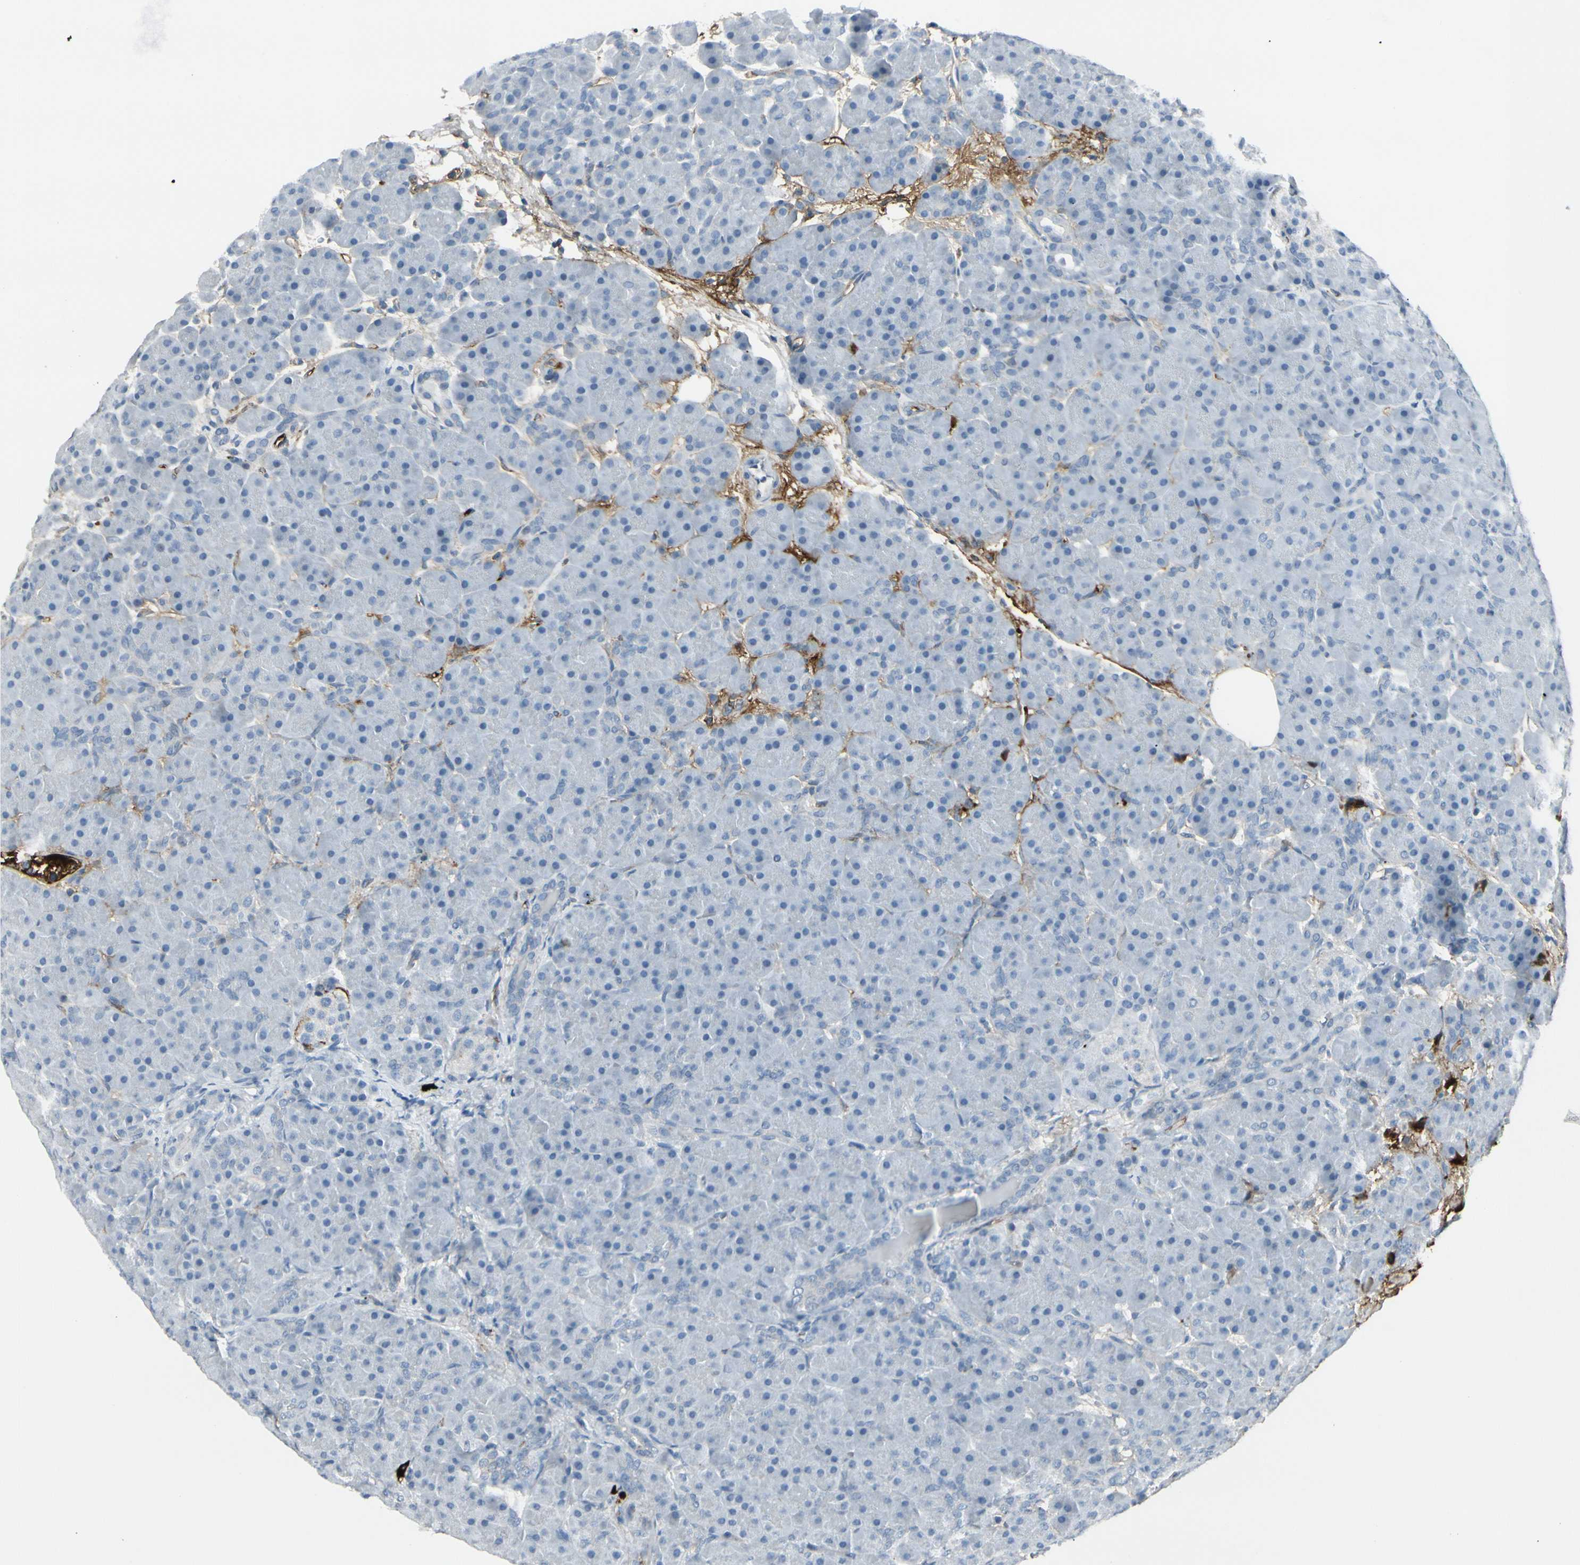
{"staining": {"intensity": "moderate", "quantity": "<25%", "location": "cytoplasmic/membranous"}, "tissue": "pancreas", "cell_type": "Exocrine glandular cells", "image_type": "normal", "snomed": [{"axis": "morphology", "description": "Normal tissue, NOS"}, {"axis": "topography", "description": "Pancreas"}], "caption": "The immunohistochemical stain shows moderate cytoplasmic/membranous staining in exocrine glandular cells of normal pancreas. The staining is performed using DAB brown chromogen to label protein expression. The nuclei are counter-stained blue using hematoxylin.", "gene": "IGHM", "patient": {"sex": "male", "age": 66}}